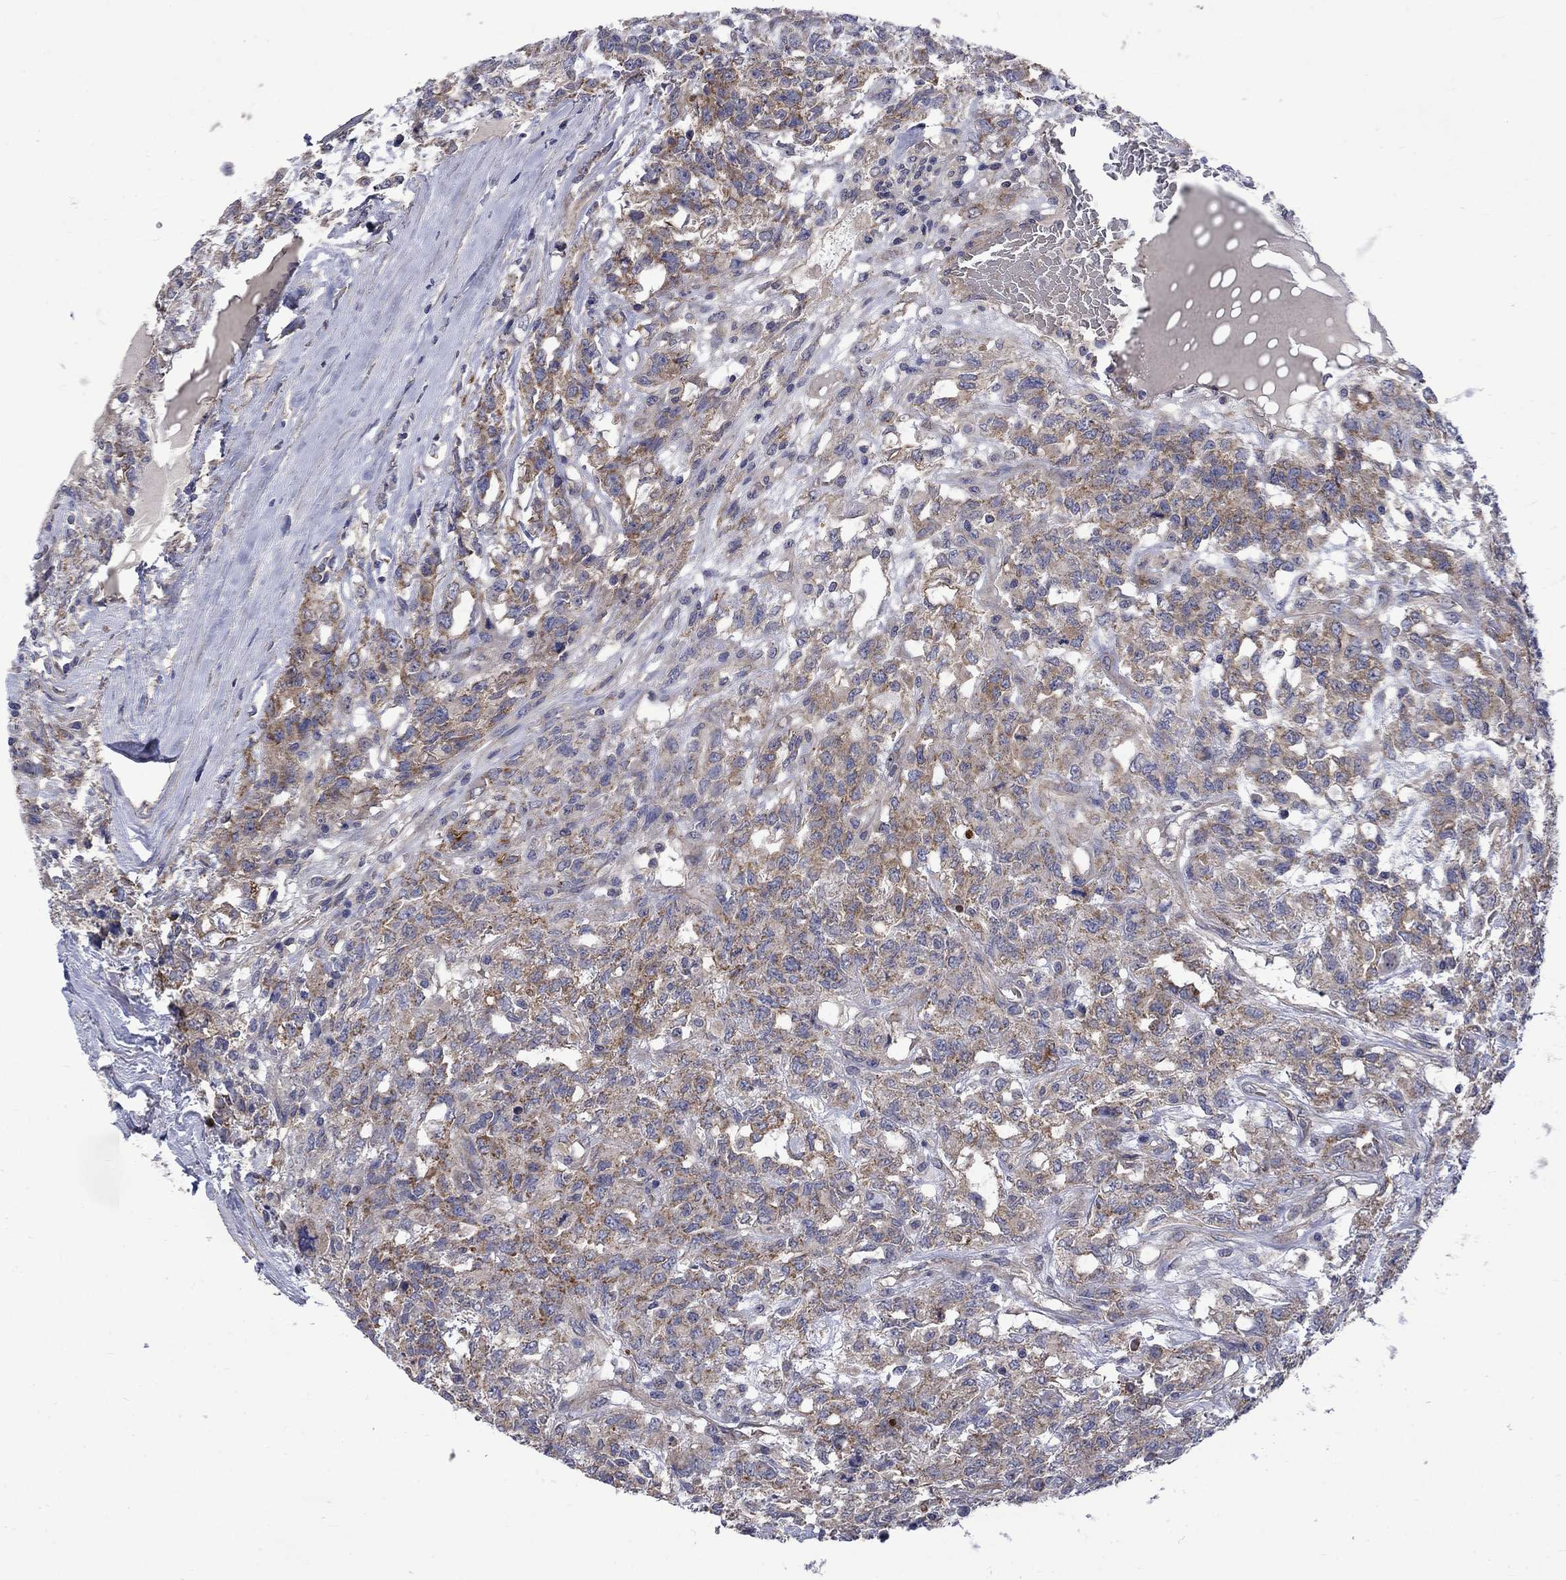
{"staining": {"intensity": "moderate", "quantity": "25%-75%", "location": "cytoplasmic/membranous"}, "tissue": "testis cancer", "cell_type": "Tumor cells", "image_type": "cancer", "snomed": [{"axis": "morphology", "description": "Seminoma, NOS"}, {"axis": "topography", "description": "Testis"}], "caption": "High-power microscopy captured an IHC histopathology image of testis cancer, revealing moderate cytoplasmic/membranous staining in approximately 25%-75% of tumor cells. The staining was performed using DAB (3,3'-diaminobenzidine) to visualize the protein expression in brown, while the nuclei were stained in blue with hematoxylin (Magnification: 20x).", "gene": "HSPA12A", "patient": {"sex": "male", "age": 52}}